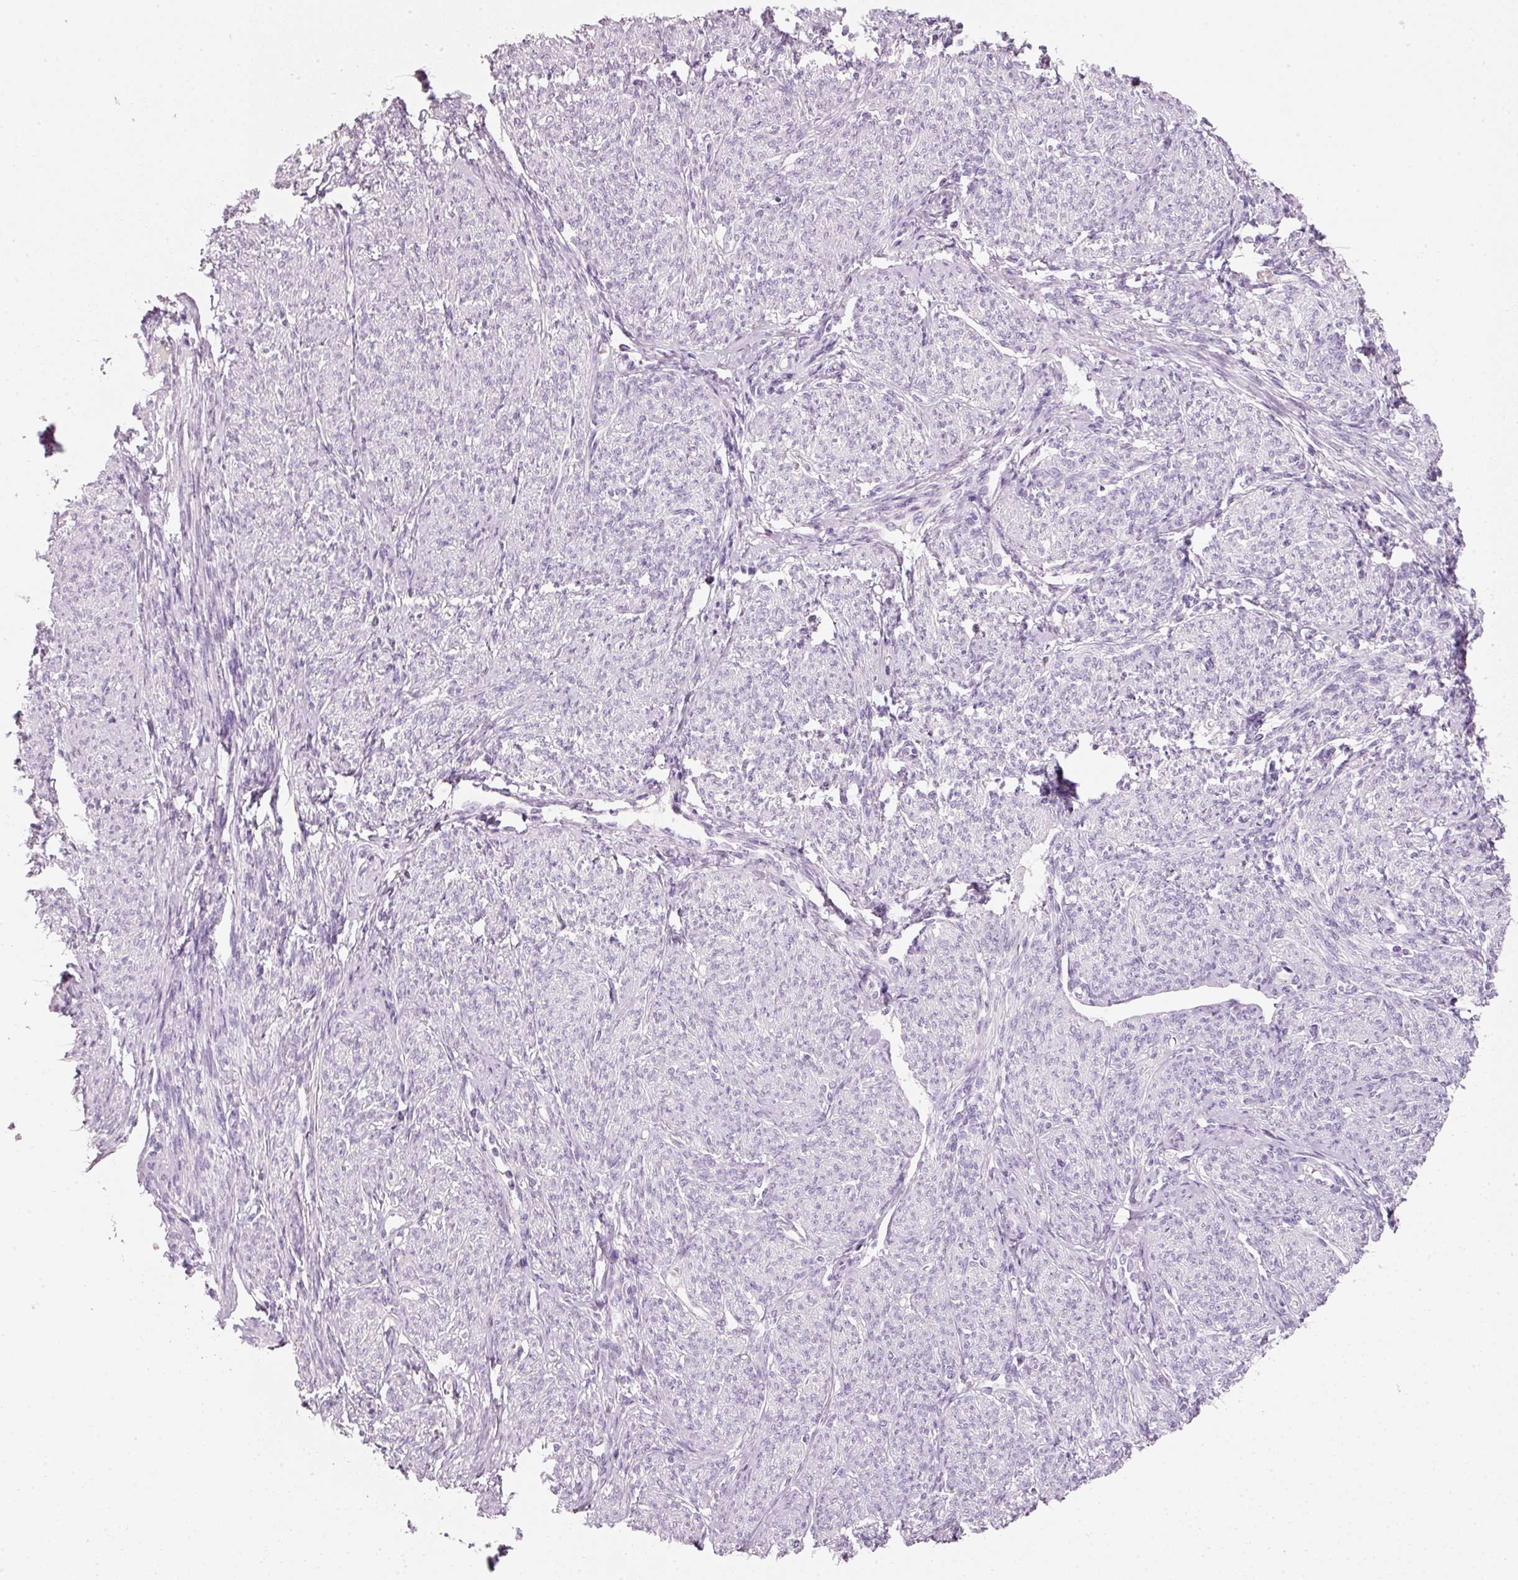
{"staining": {"intensity": "negative", "quantity": "none", "location": "none"}, "tissue": "smooth muscle", "cell_type": "Smooth muscle cells", "image_type": "normal", "snomed": [{"axis": "morphology", "description": "Normal tissue, NOS"}, {"axis": "topography", "description": "Smooth muscle"}], "caption": "Protein analysis of unremarkable smooth muscle shows no significant expression in smooth muscle cells. (DAB (3,3'-diaminobenzidine) IHC with hematoxylin counter stain).", "gene": "ENSG00000206549", "patient": {"sex": "female", "age": 65}}